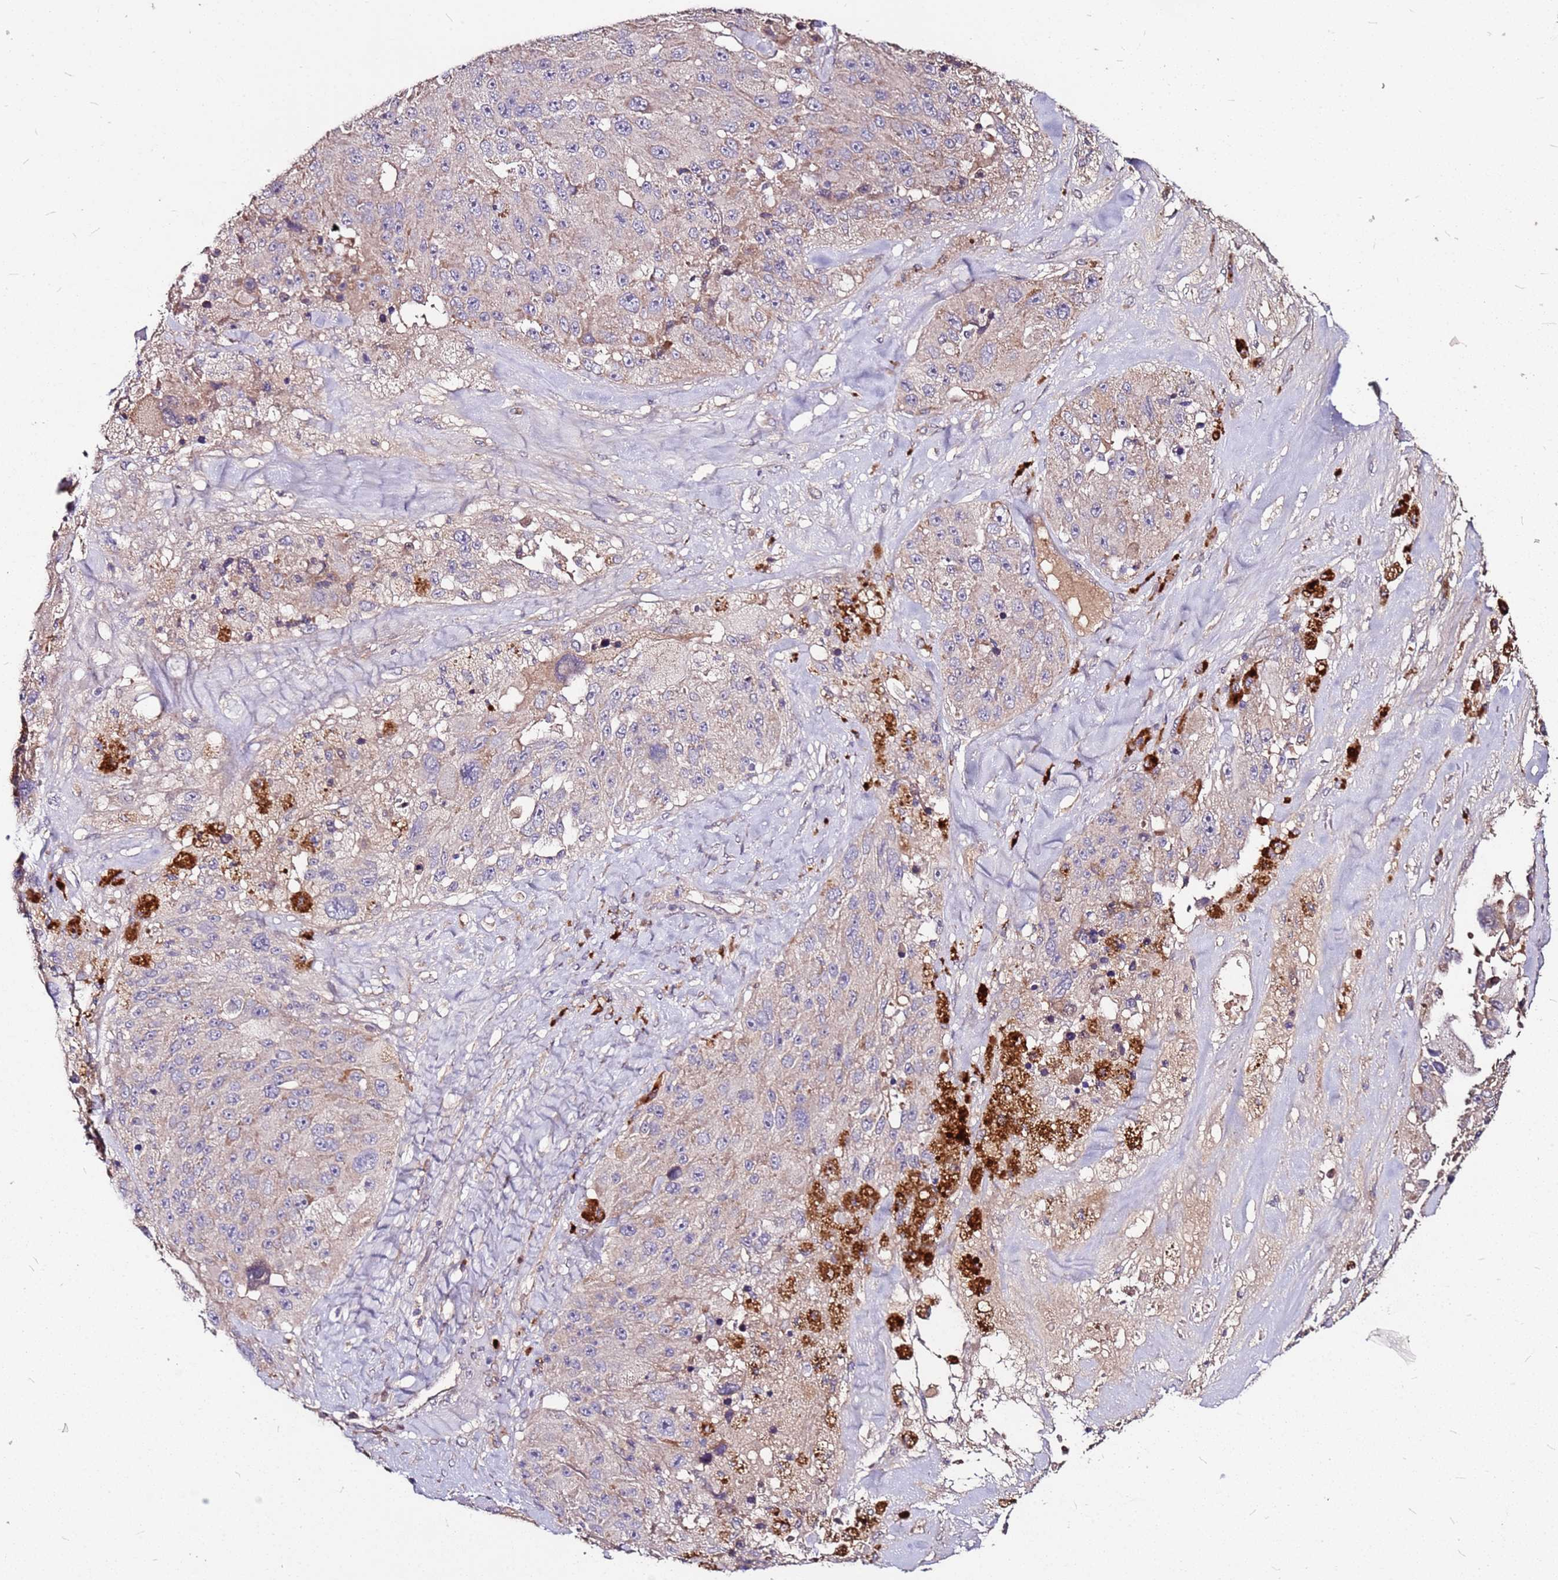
{"staining": {"intensity": "weak", "quantity": "<25%", "location": "cytoplasmic/membranous"}, "tissue": "melanoma", "cell_type": "Tumor cells", "image_type": "cancer", "snomed": [{"axis": "morphology", "description": "Malignant melanoma, Metastatic site"}, {"axis": "topography", "description": "Lymph node"}], "caption": "The histopathology image shows no staining of tumor cells in melanoma.", "gene": "DCDC2C", "patient": {"sex": "male", "age": 62}}